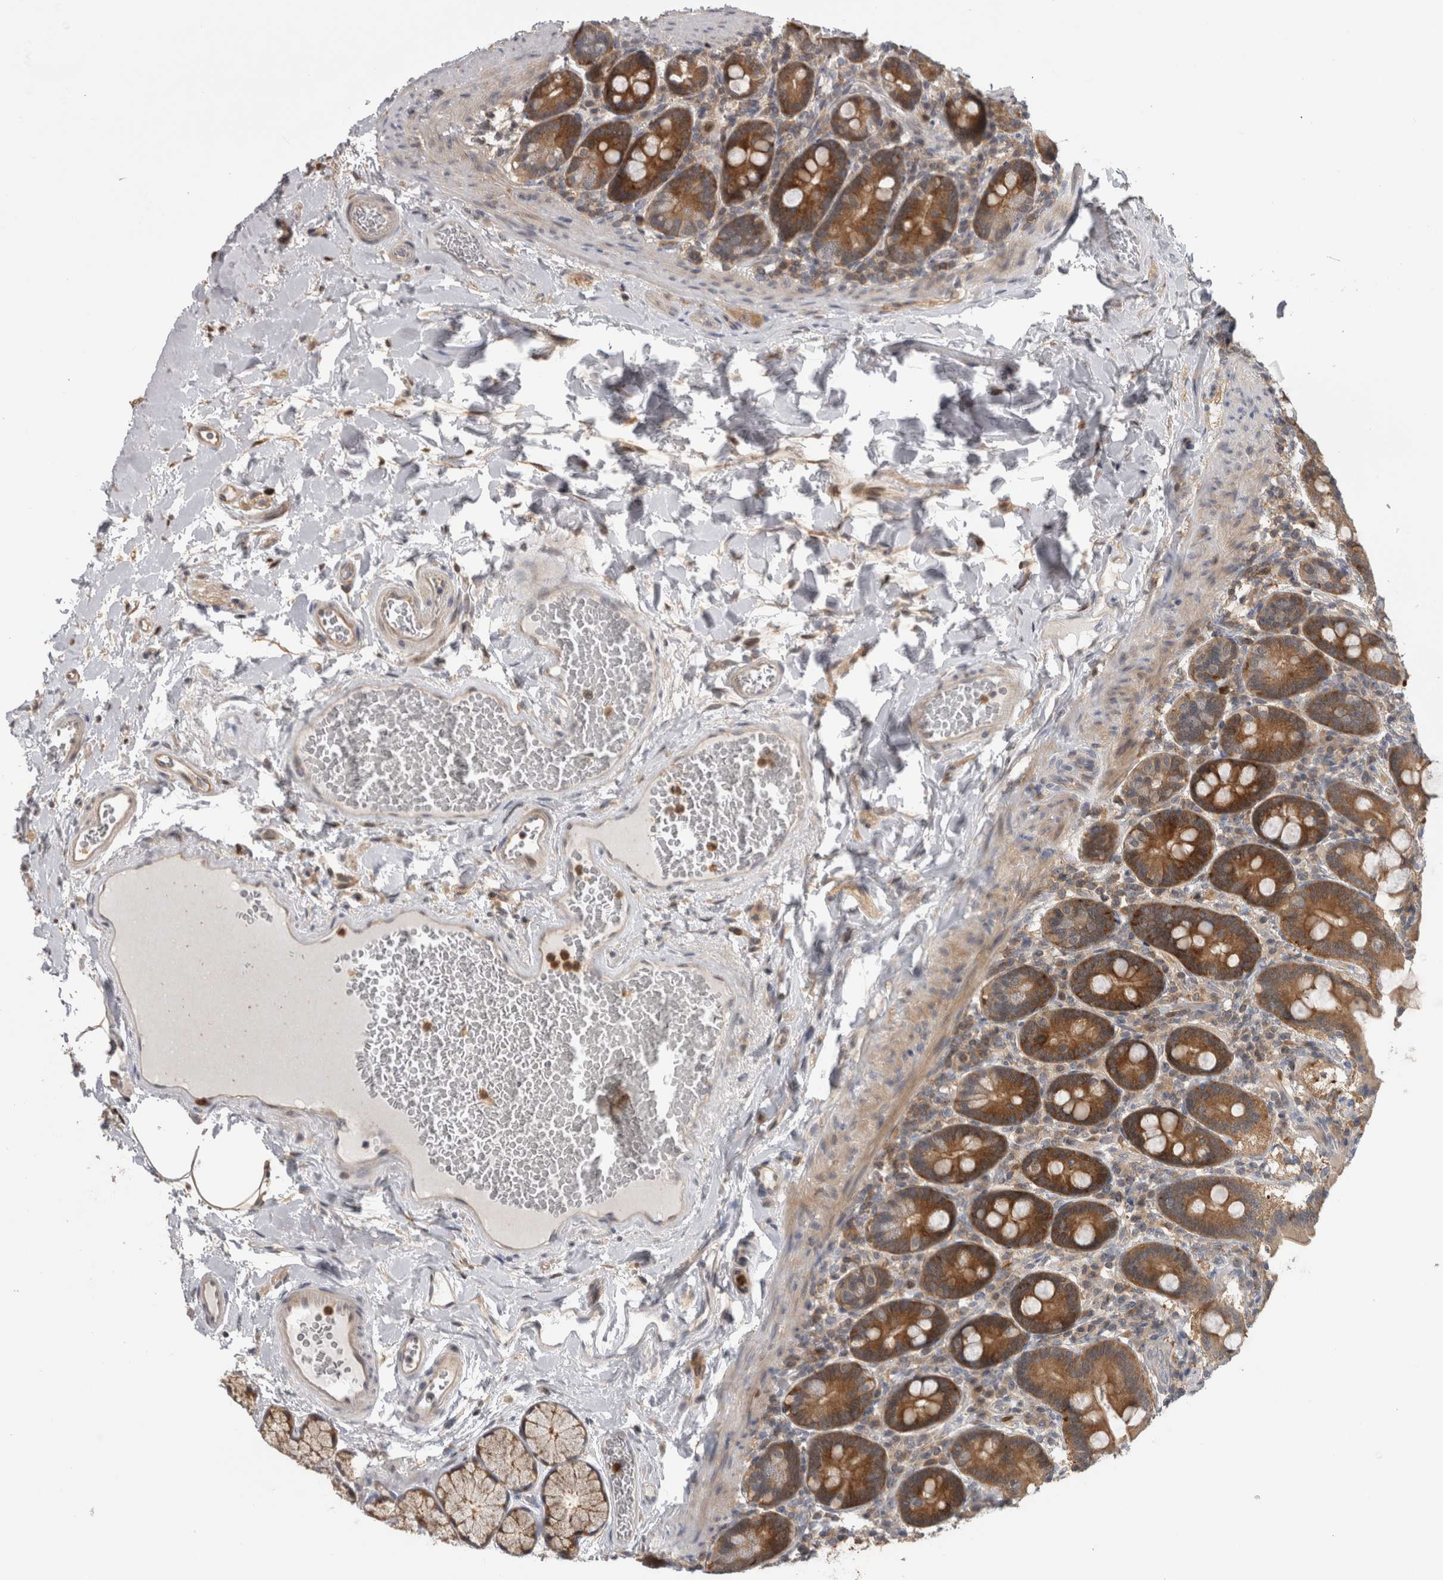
{"staining": {"intensity": "strong", "quantity": ">75%", "location": "cytoplasmic/membranous"}, "tissue": "duodenum", "cell_type": "Glandular cells", "image_type": "normal", "snomed": [{"axis": "morphology", "description": "Normal tissue, NOS"}, {"axis": "topography", "description": "Duodenum"}], "caption": "Brown immunohistochemical staining in unremarkable duodenum shows strong cytoplasmic/membranous positivity in approximately >75% of glandular cells. (IHC, brightfield microscopy, high magnification).", "gene": "USH1G", "patient": {"sex": "male", "age": 54}}